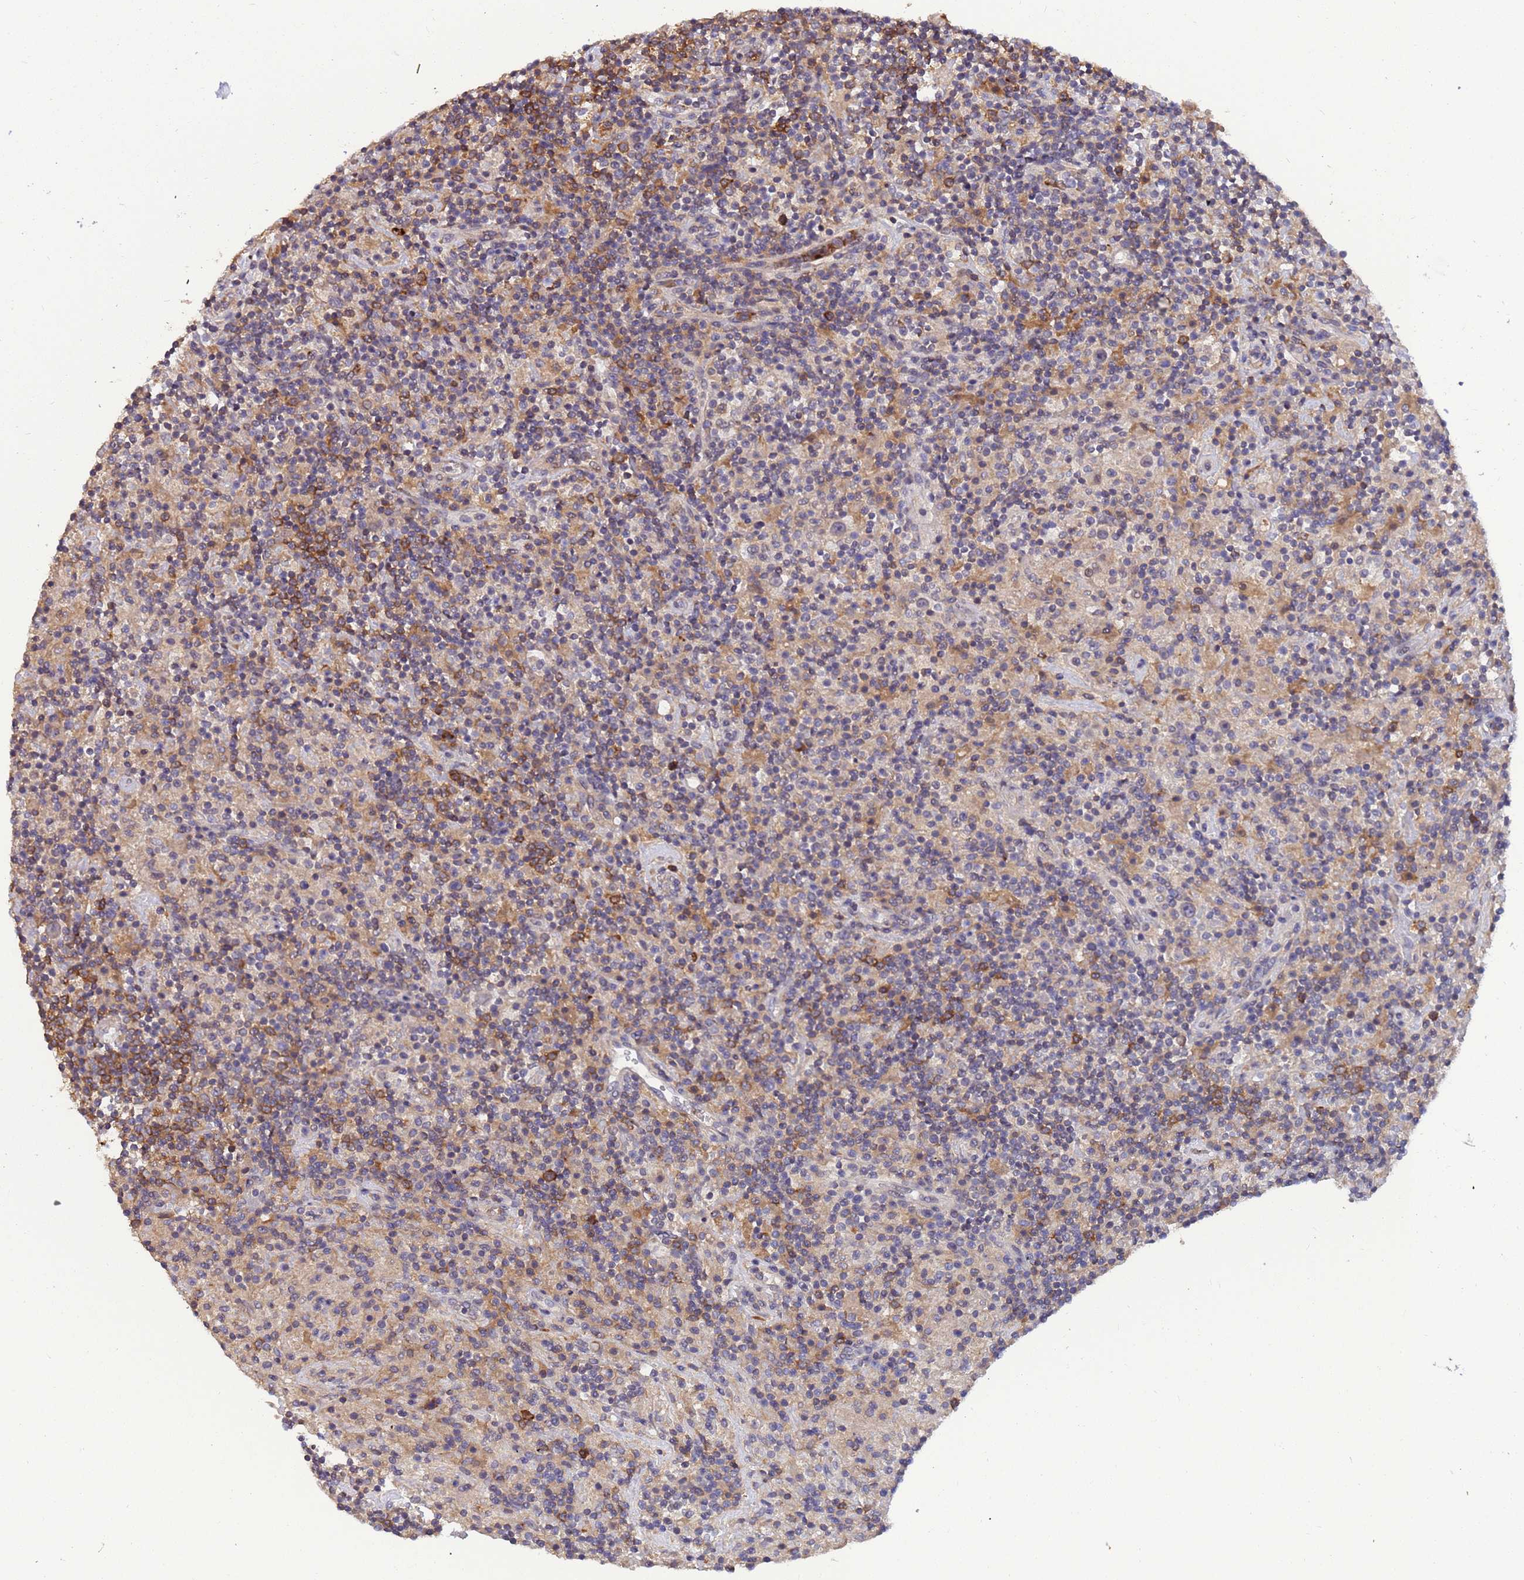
{"staining": {"intensity": "negative", "quantity": "none", "location": "none"}, "tissue": "lymphoma", "cell_type": "Tumor cells", "image_type": "cancer", "snomed": [{"axis": "morphology", "description": "Hodgkin's disease, NOS"}, {"axis": "topography", "description": "Lymph node"}], "caption": "Hodgkin's disease was stained to show a protein in brown. There is no significant staining in tumor cells.", "gene": "AMPD3", "patient": {"sex": "male", "age": 70}}